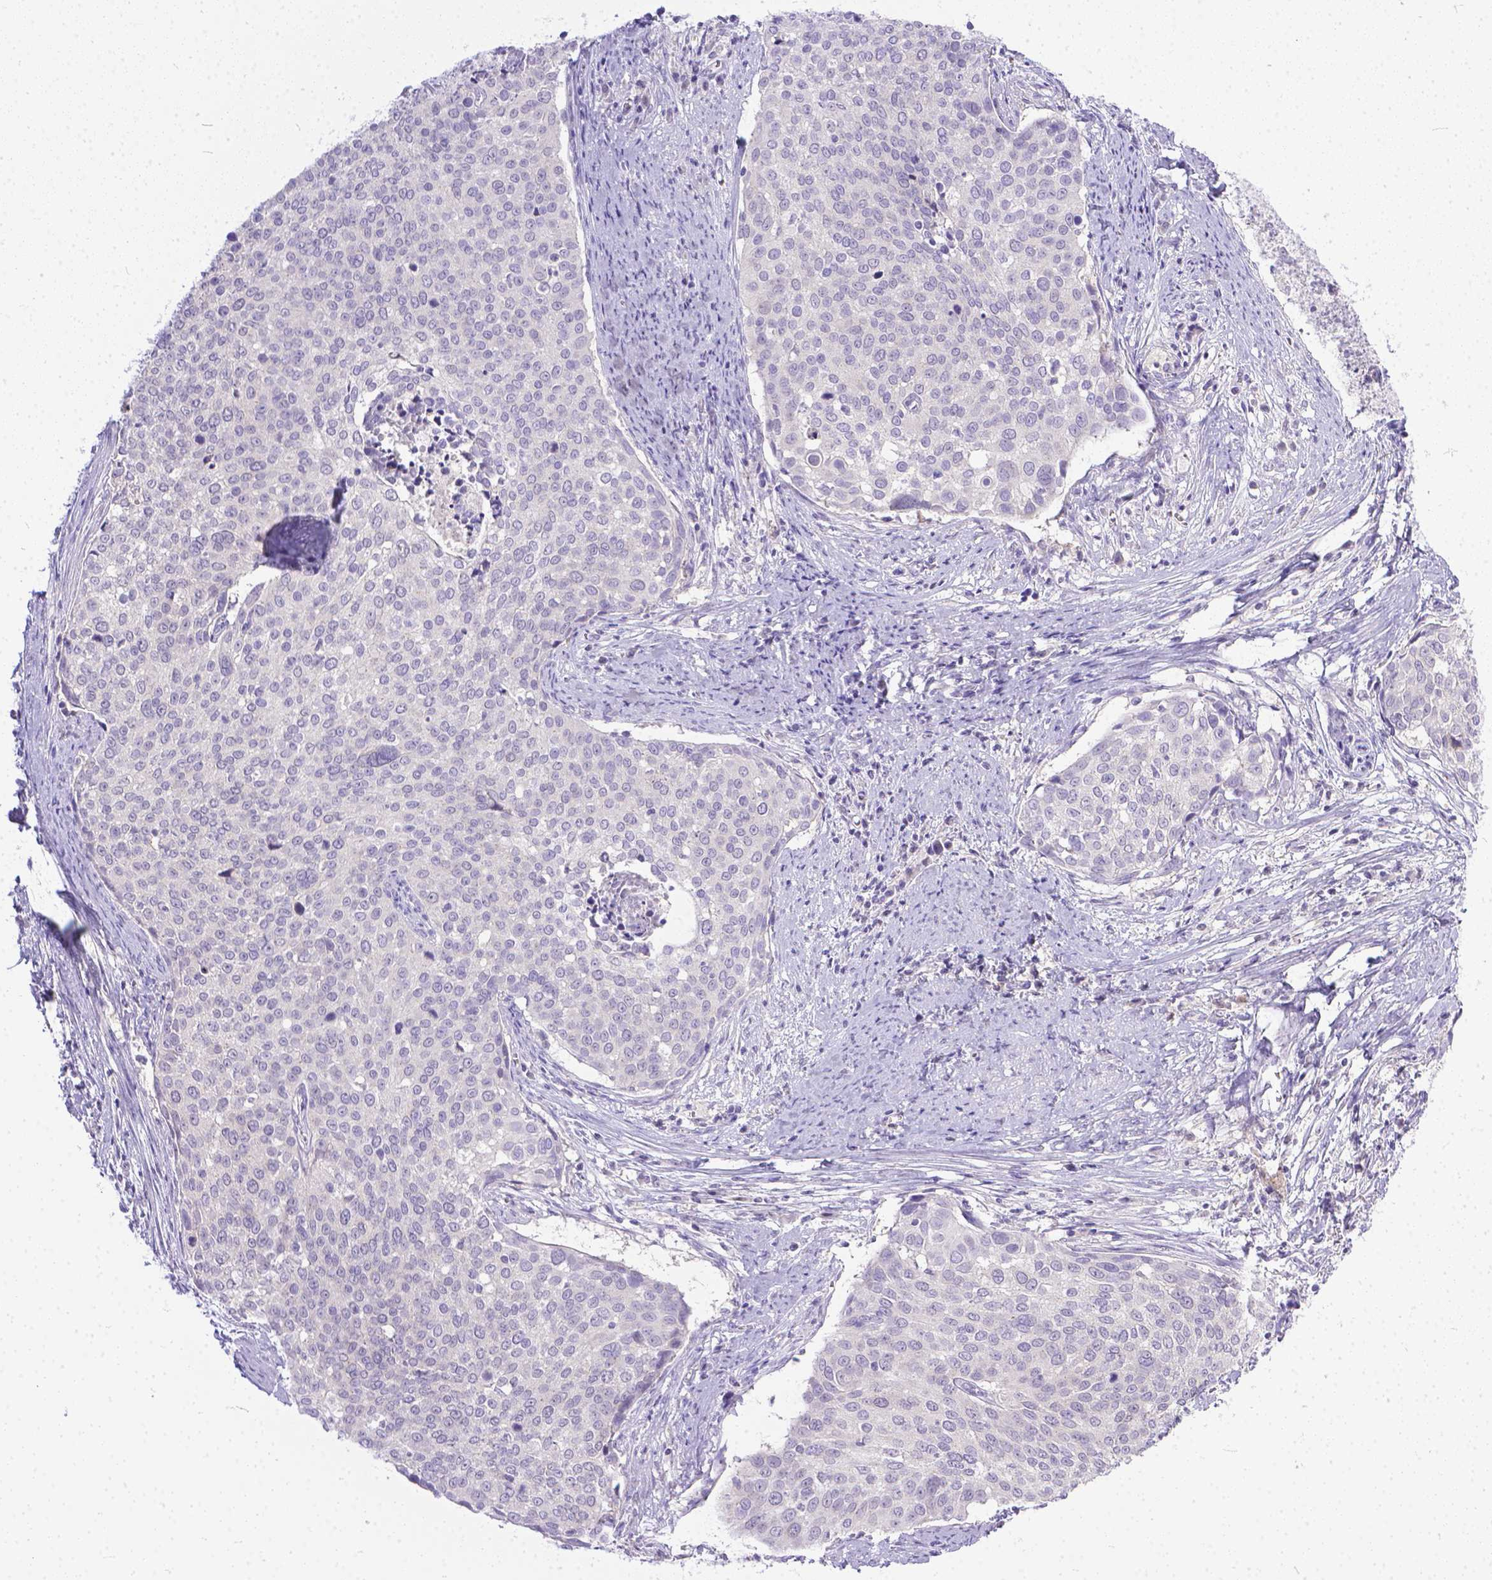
{"staining": {"intensity": "negative", "quantity": "none", "location": "none"}, "tissue": "cervical cancer", "cell_type": "Tumor cells", "image_type": "cancer", "snomed": [{"axis": "morphology", "description": "Squamous cell carcinoma, NOS"}, {"axis": "topography", "description": "Cervix"}], "caption": "The photomicrograph exhibits no significant expression in tumor cells of cervical cancer.", "gene": "TTLL6", "patient": {"sex": "female", "age": 39}}